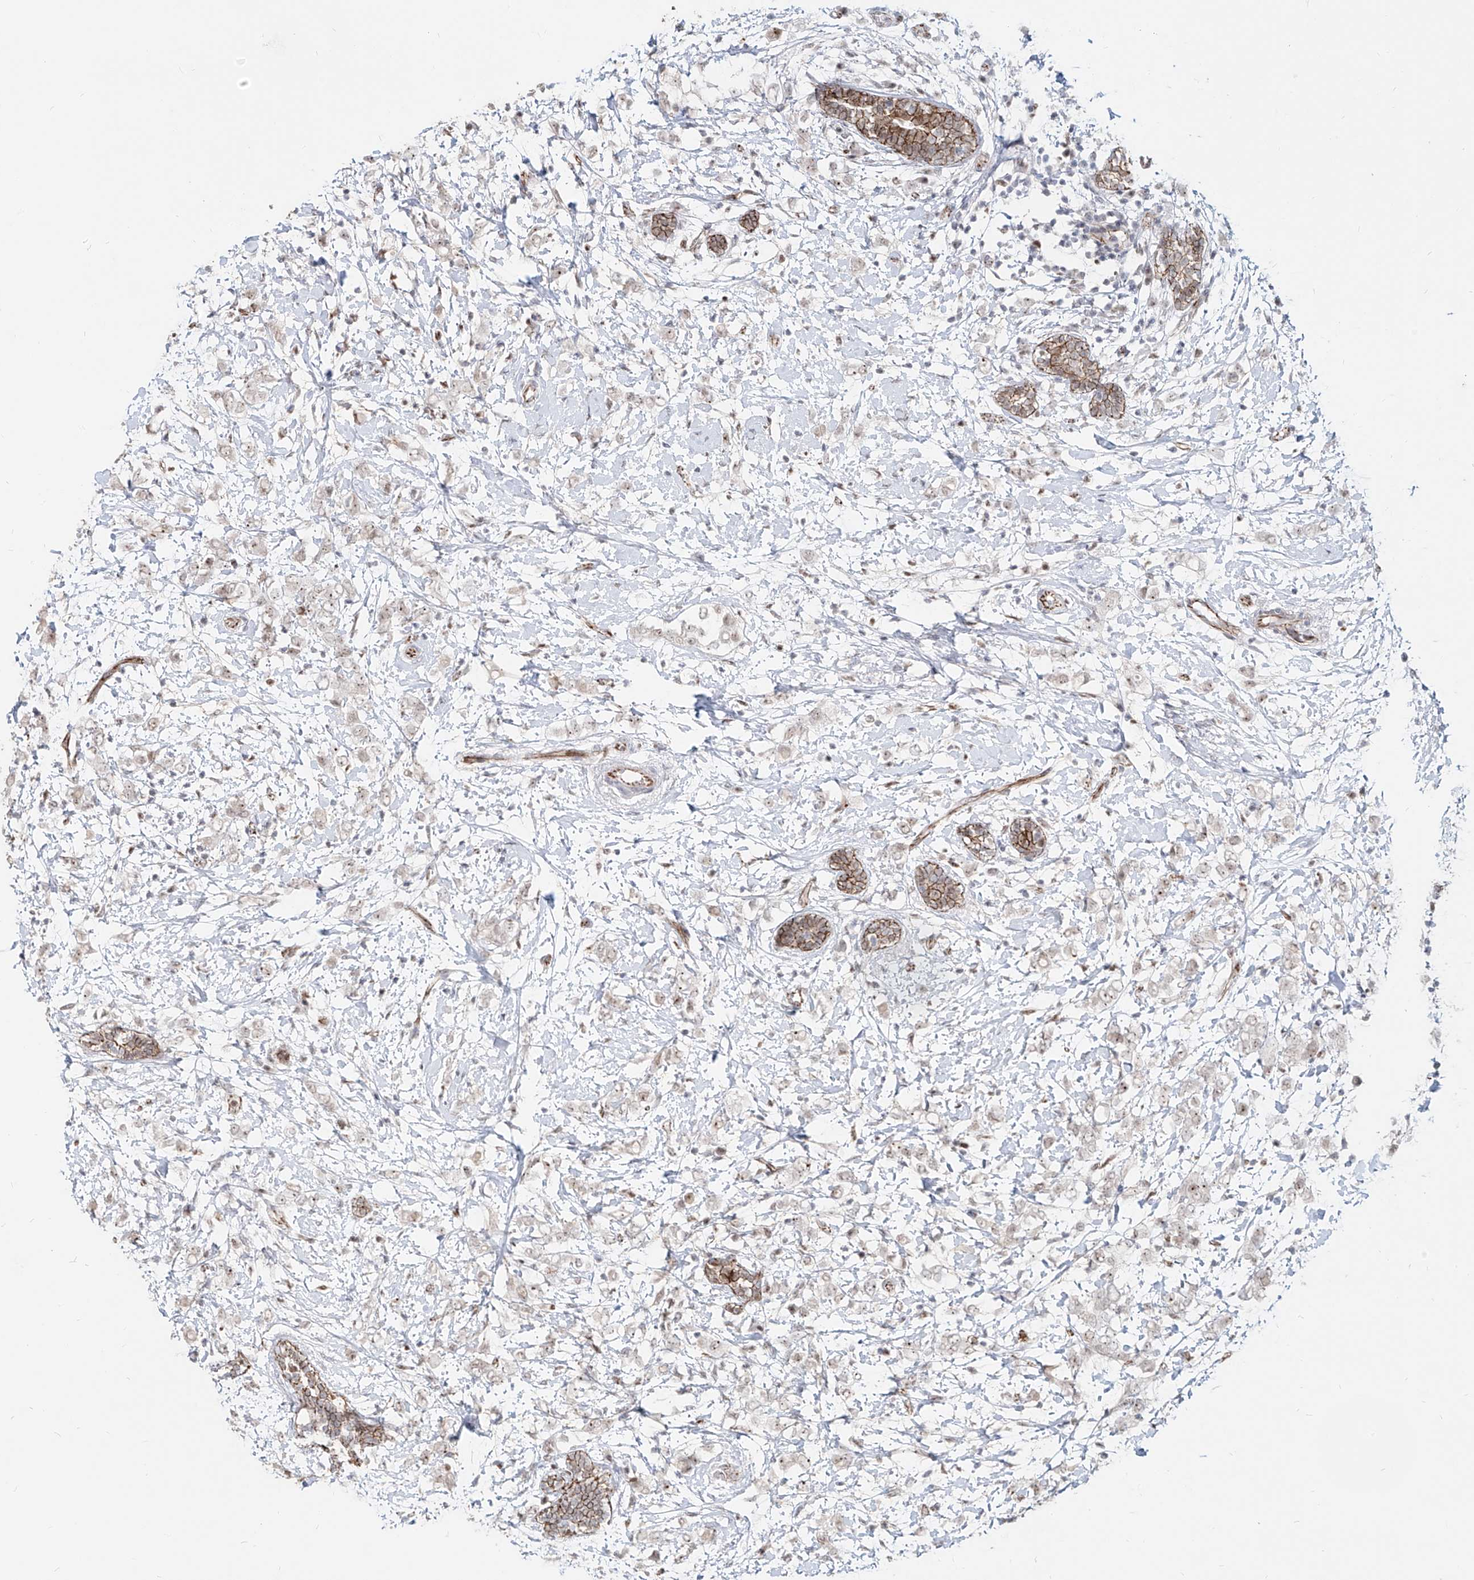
{"staining": {"intensity": "moderate", "quantity": ">75%", "location": "cytoplasmic/membranous"}, "tissue": "breast cancer", "cell_type": "Tumor cells", "image_type": "cancer", "snomed": [{"axis": "morphology", "description": "Normal tissue, NOS"}, {"axis": "morphology", "description": "Lobular carcinoma"}, {"axis": "topography", "description": "Breast"}], "caption": "Immunohistochemistry (IHC) of human breast cancer (lobular carcinoma) reveals medium levels of moderate cytoplasmic/membranous staining in about >75% of tumor cells. Immunohistochemistry stains the protein in brown and the nuclei are stained blue.", "gene": "ZNF710", "patient": {"sex": "female", "age": 47}}